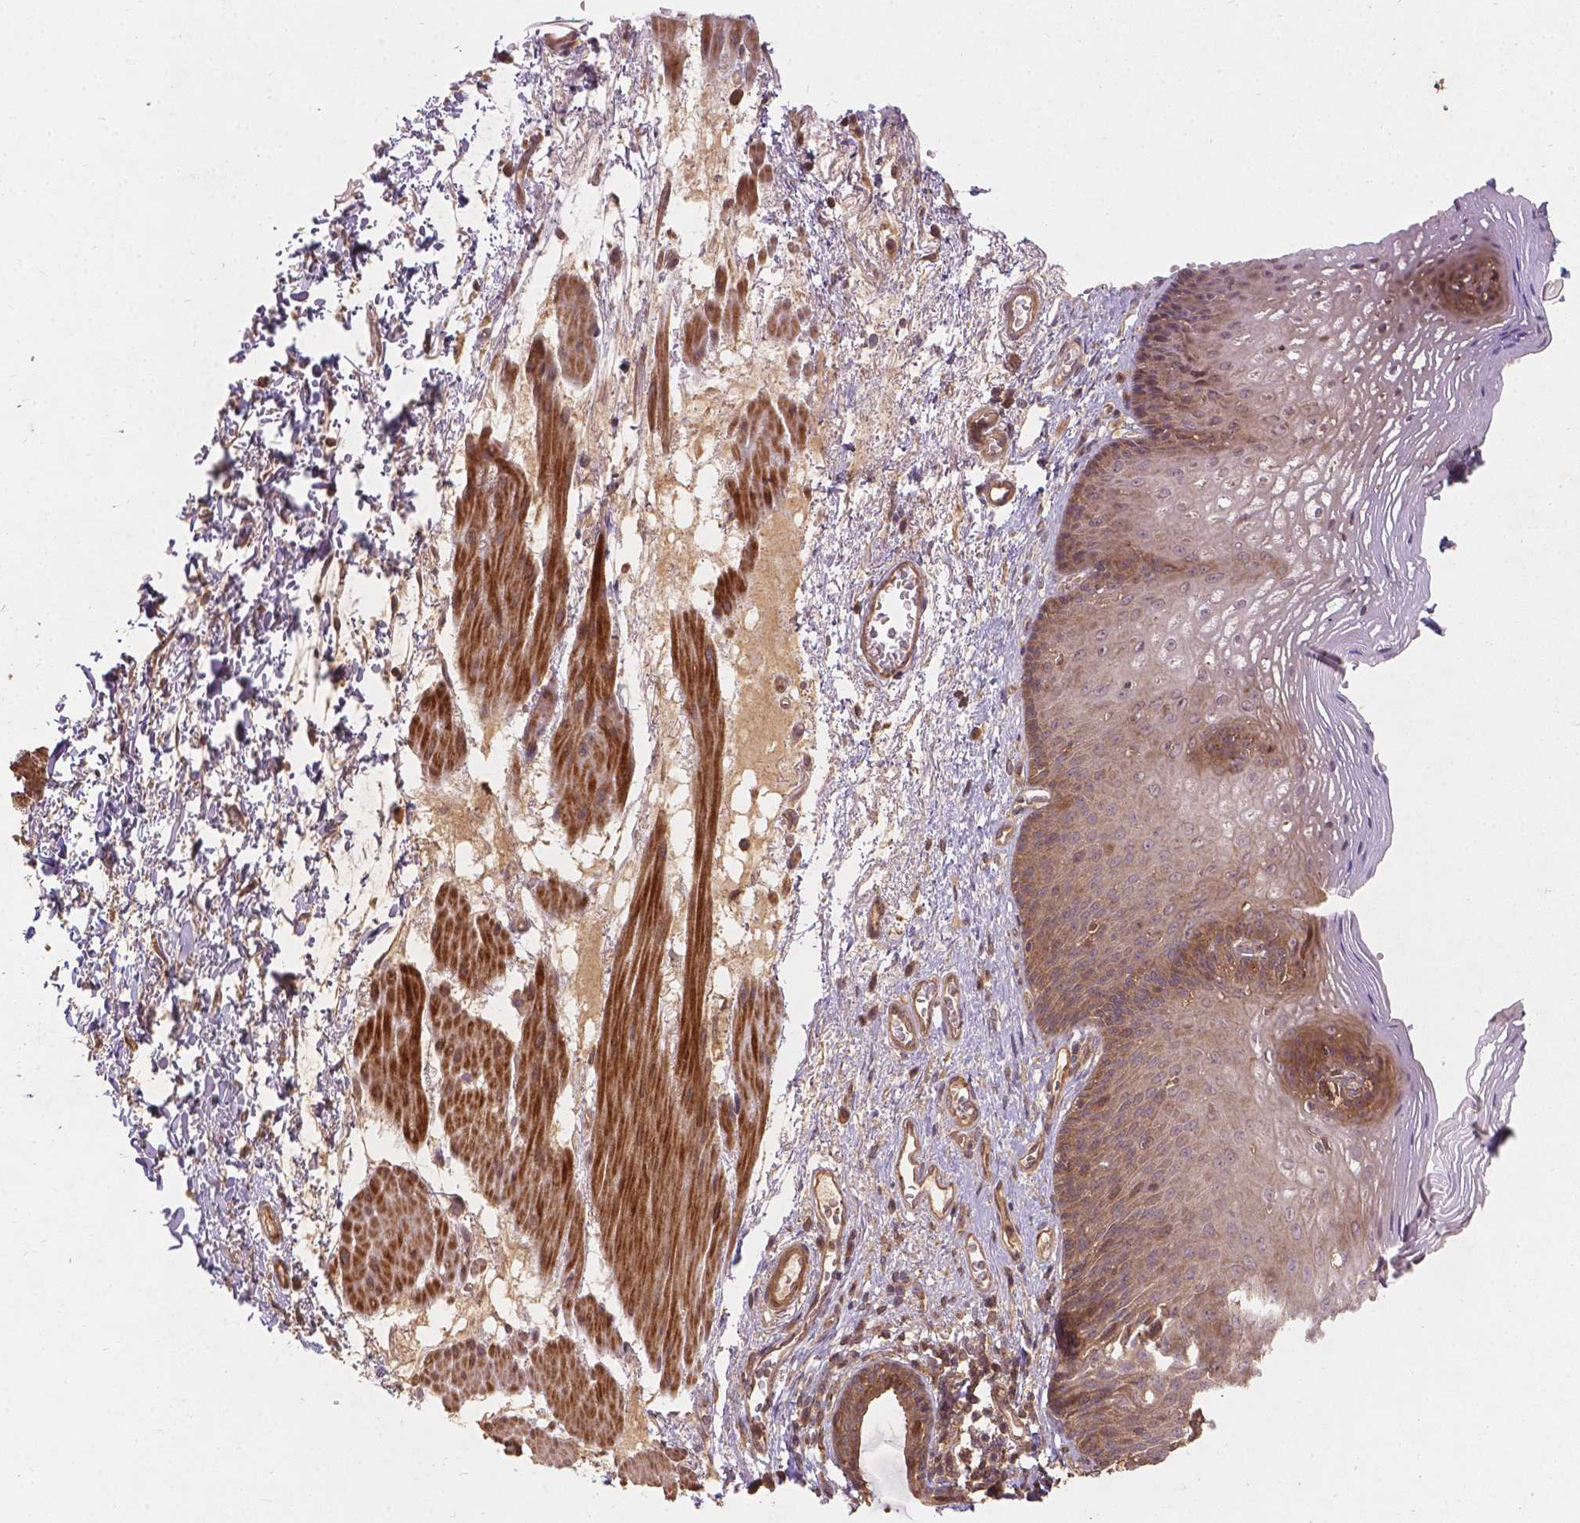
{"staining": {"intensity": "moderate", "quantity": ">75%", "location": "cytoplasmic/membranous"}, "tissue": "esophagus", "cell_type": "Squamous epithelial cells", "image_type": "normal", "snomed": [{"axis": "morphology", "description": "Normal tissue, NOS"}, {"axis": "topography", "description": "Esophagus"}], "caption": "Immunohistochemical staining of normal human esophagus exhibits >75% levels of moderate cytoplasmic/membranous protein staining in approximately >75% of squamous epithelial cells.", "gene": "XPR1", "patient": {"sex": "male", "age": 76}}